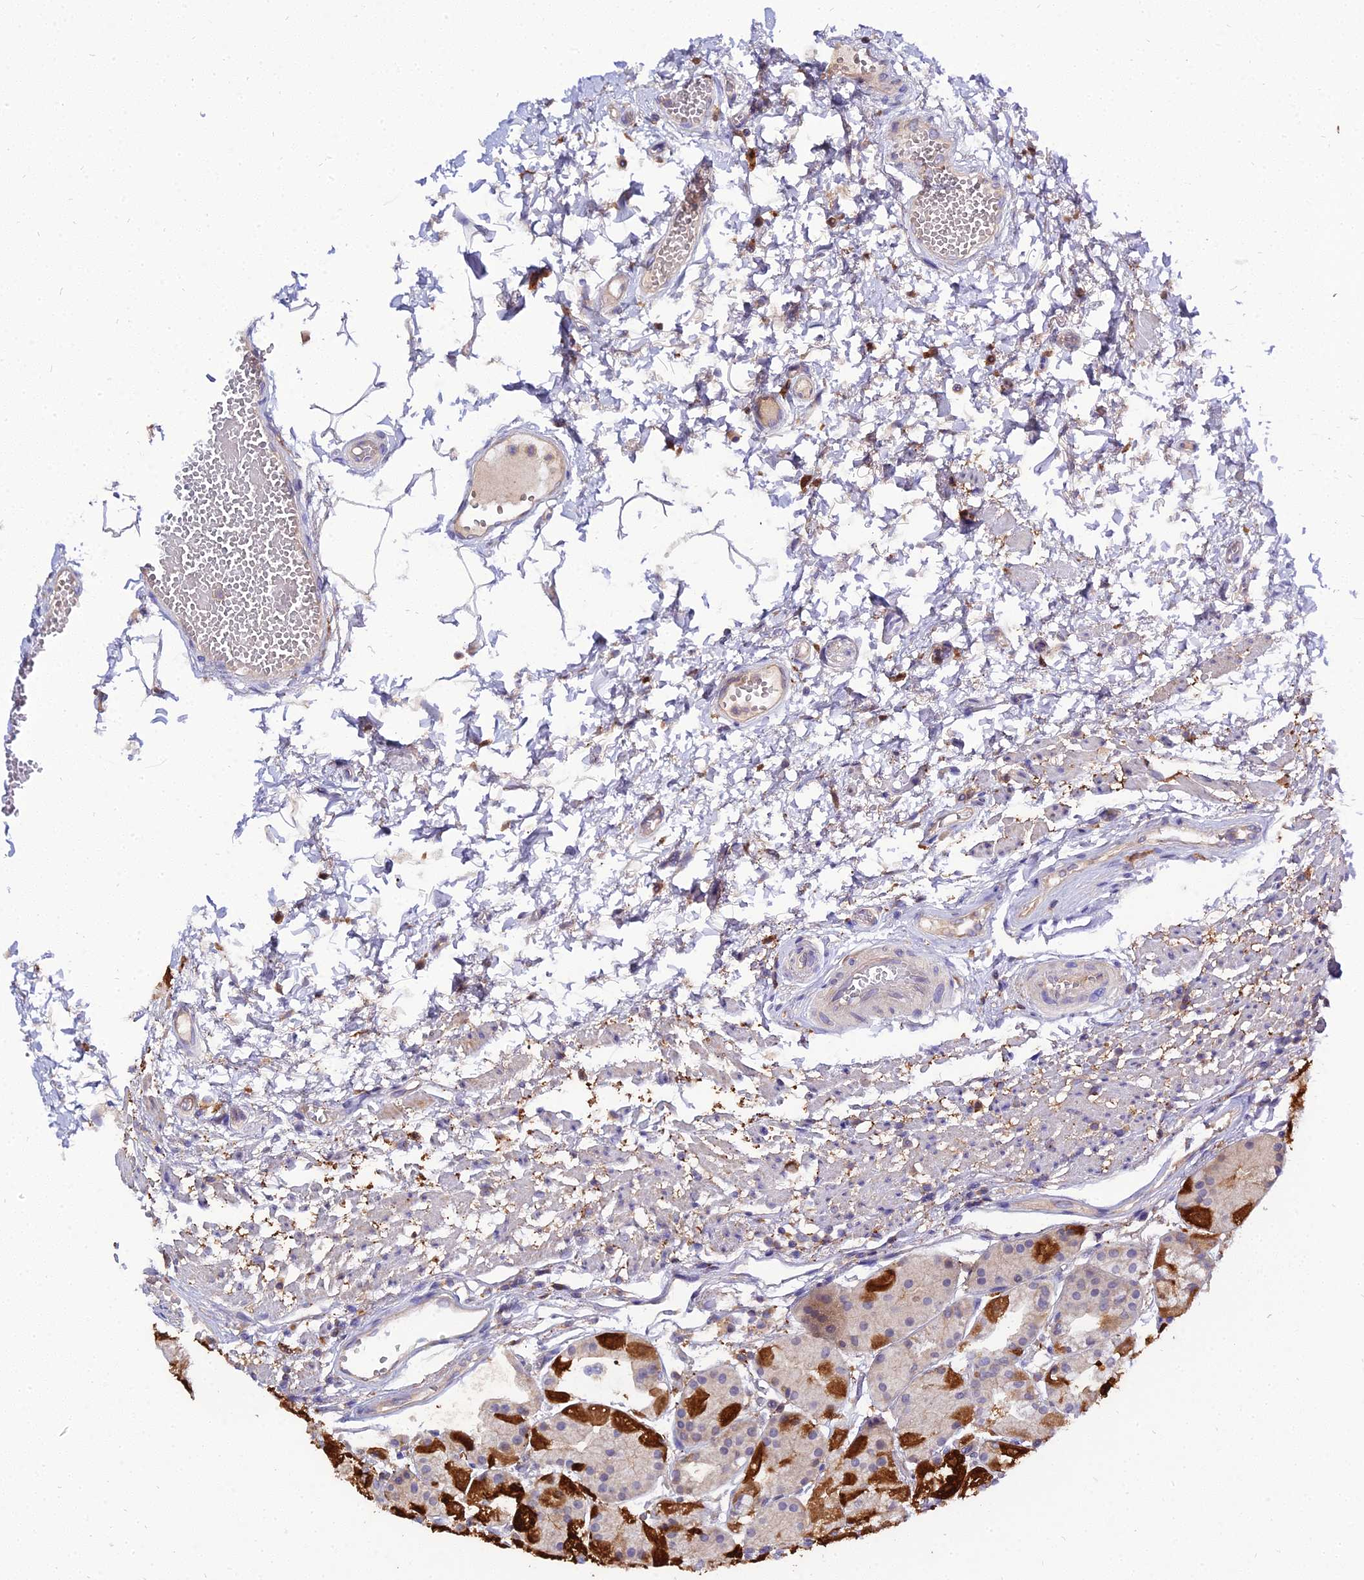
{"staining": {"intensity": "strong", "quantity": "<25%", "location": "cytoplasmic/membranous"}, "tissue": "stomach", "cell_type": "Glandular cells", "image_type": "normal", "snomed": [{"axis": "morphology", "description": "Normal tissue, NOS"}, {"axis": "topography", "description": "Stomach, upper"}], "caption": "Immunohistochemical staining of benign stomach displays medium levels of strong cytoplasmic/membranous staining in about <25% of glandular cells. The staining was performed using DAB, with brown indicating positive protein expression. Nuclei are stained blue with hematoxylin.", "gene": "C2orf69", "patient": {"sex": "male", "age": 72}}